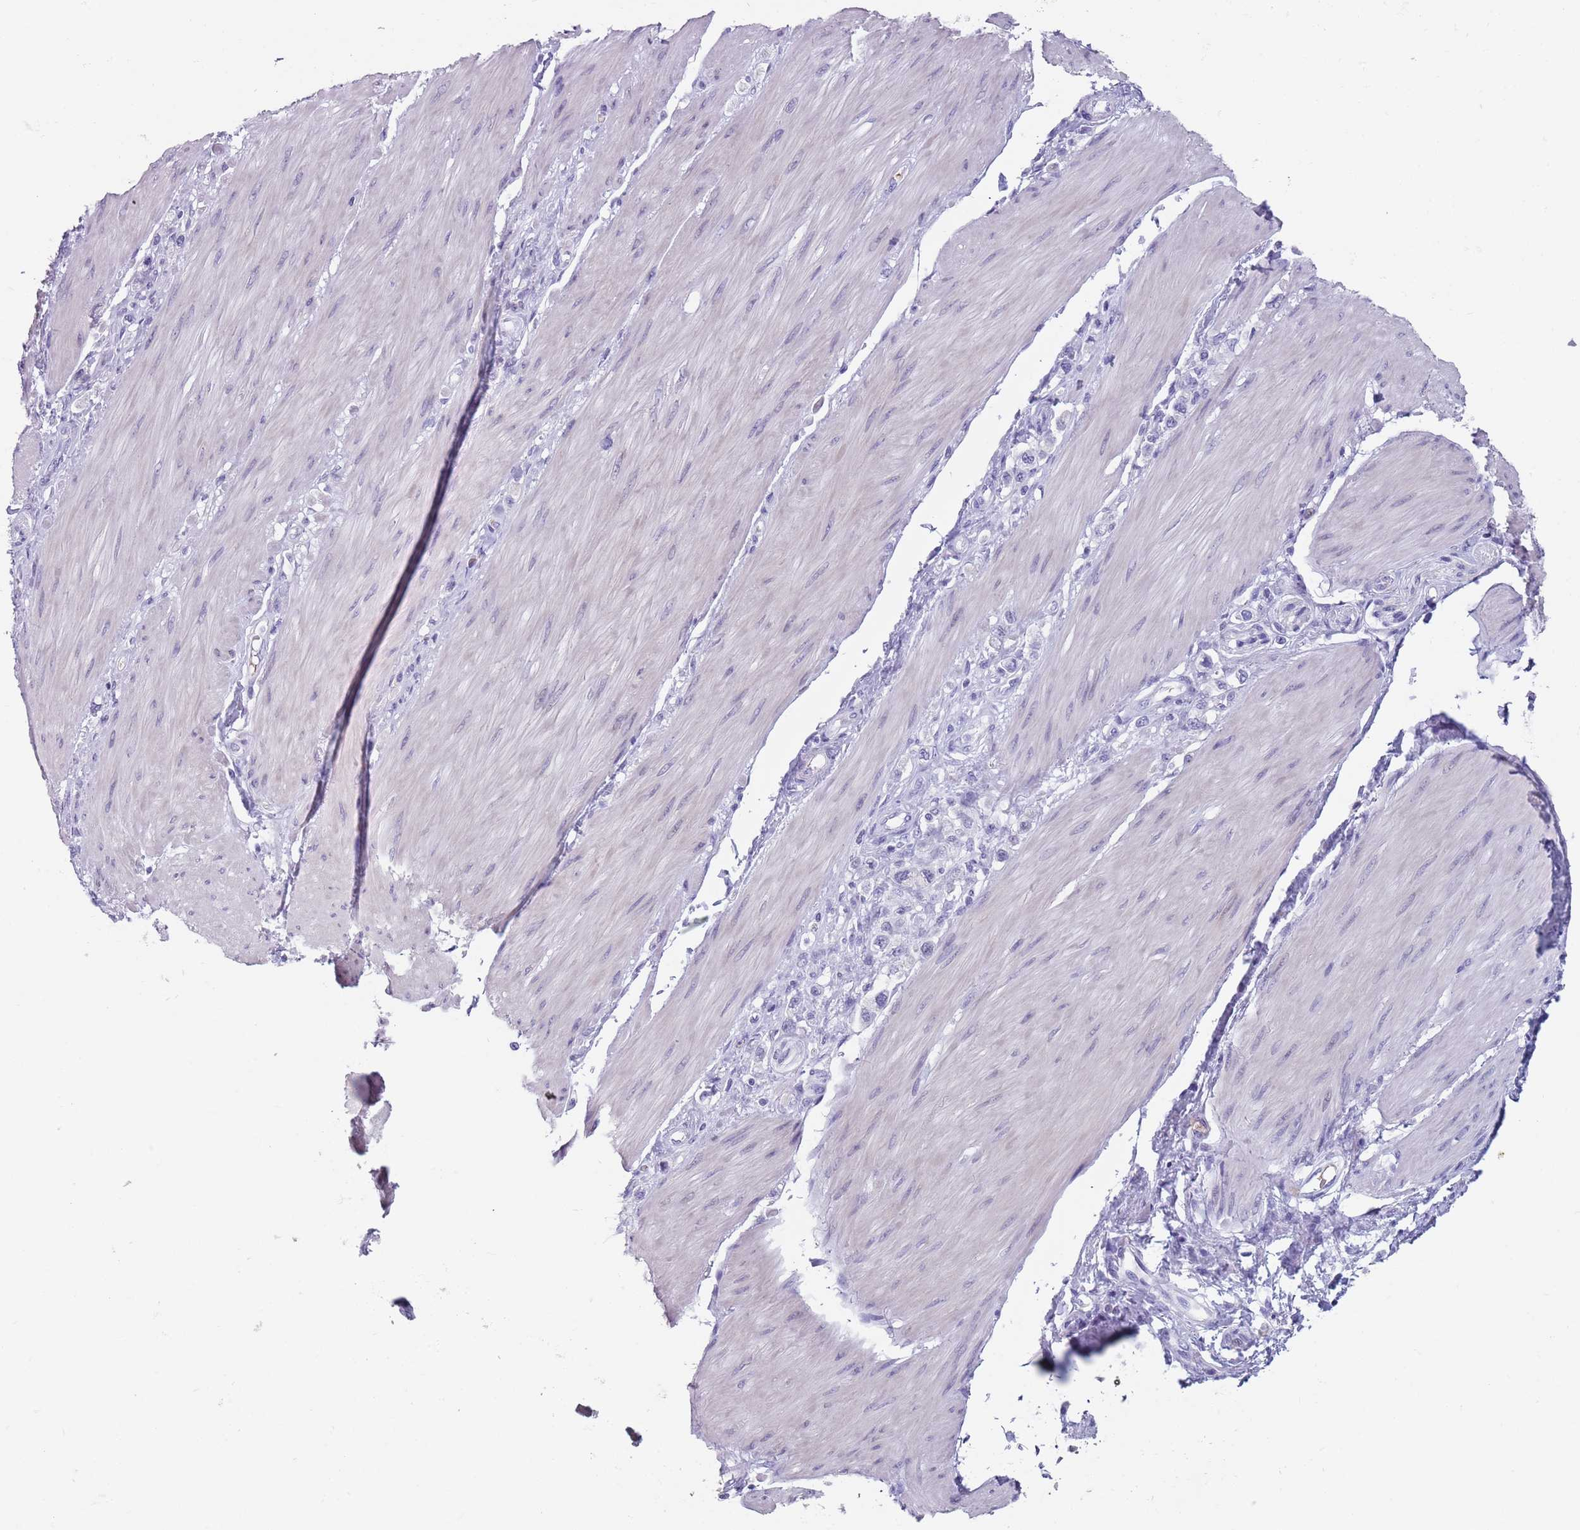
{"staining": {"intensity": "negative", "quantity": "none", "location": "none"}, "tissue": "stomach cancer", "cell_type": "Tumor cells", "image_type": "cancer", "snomed": [{"axis": "morphology", "description": "Adenocarcinoma, NOS"}, {"axis": "topography", "description": "Stomach"}], "caption": "An immunohistochemistry (IHC) image of stomach cancer (adenocarcinoma) is shown. There is no staining in tumor cells of stomach cancer (adenocarcinoma).", "gene": "SPESP1", "patient": {"sex": "female", "age": 65}}